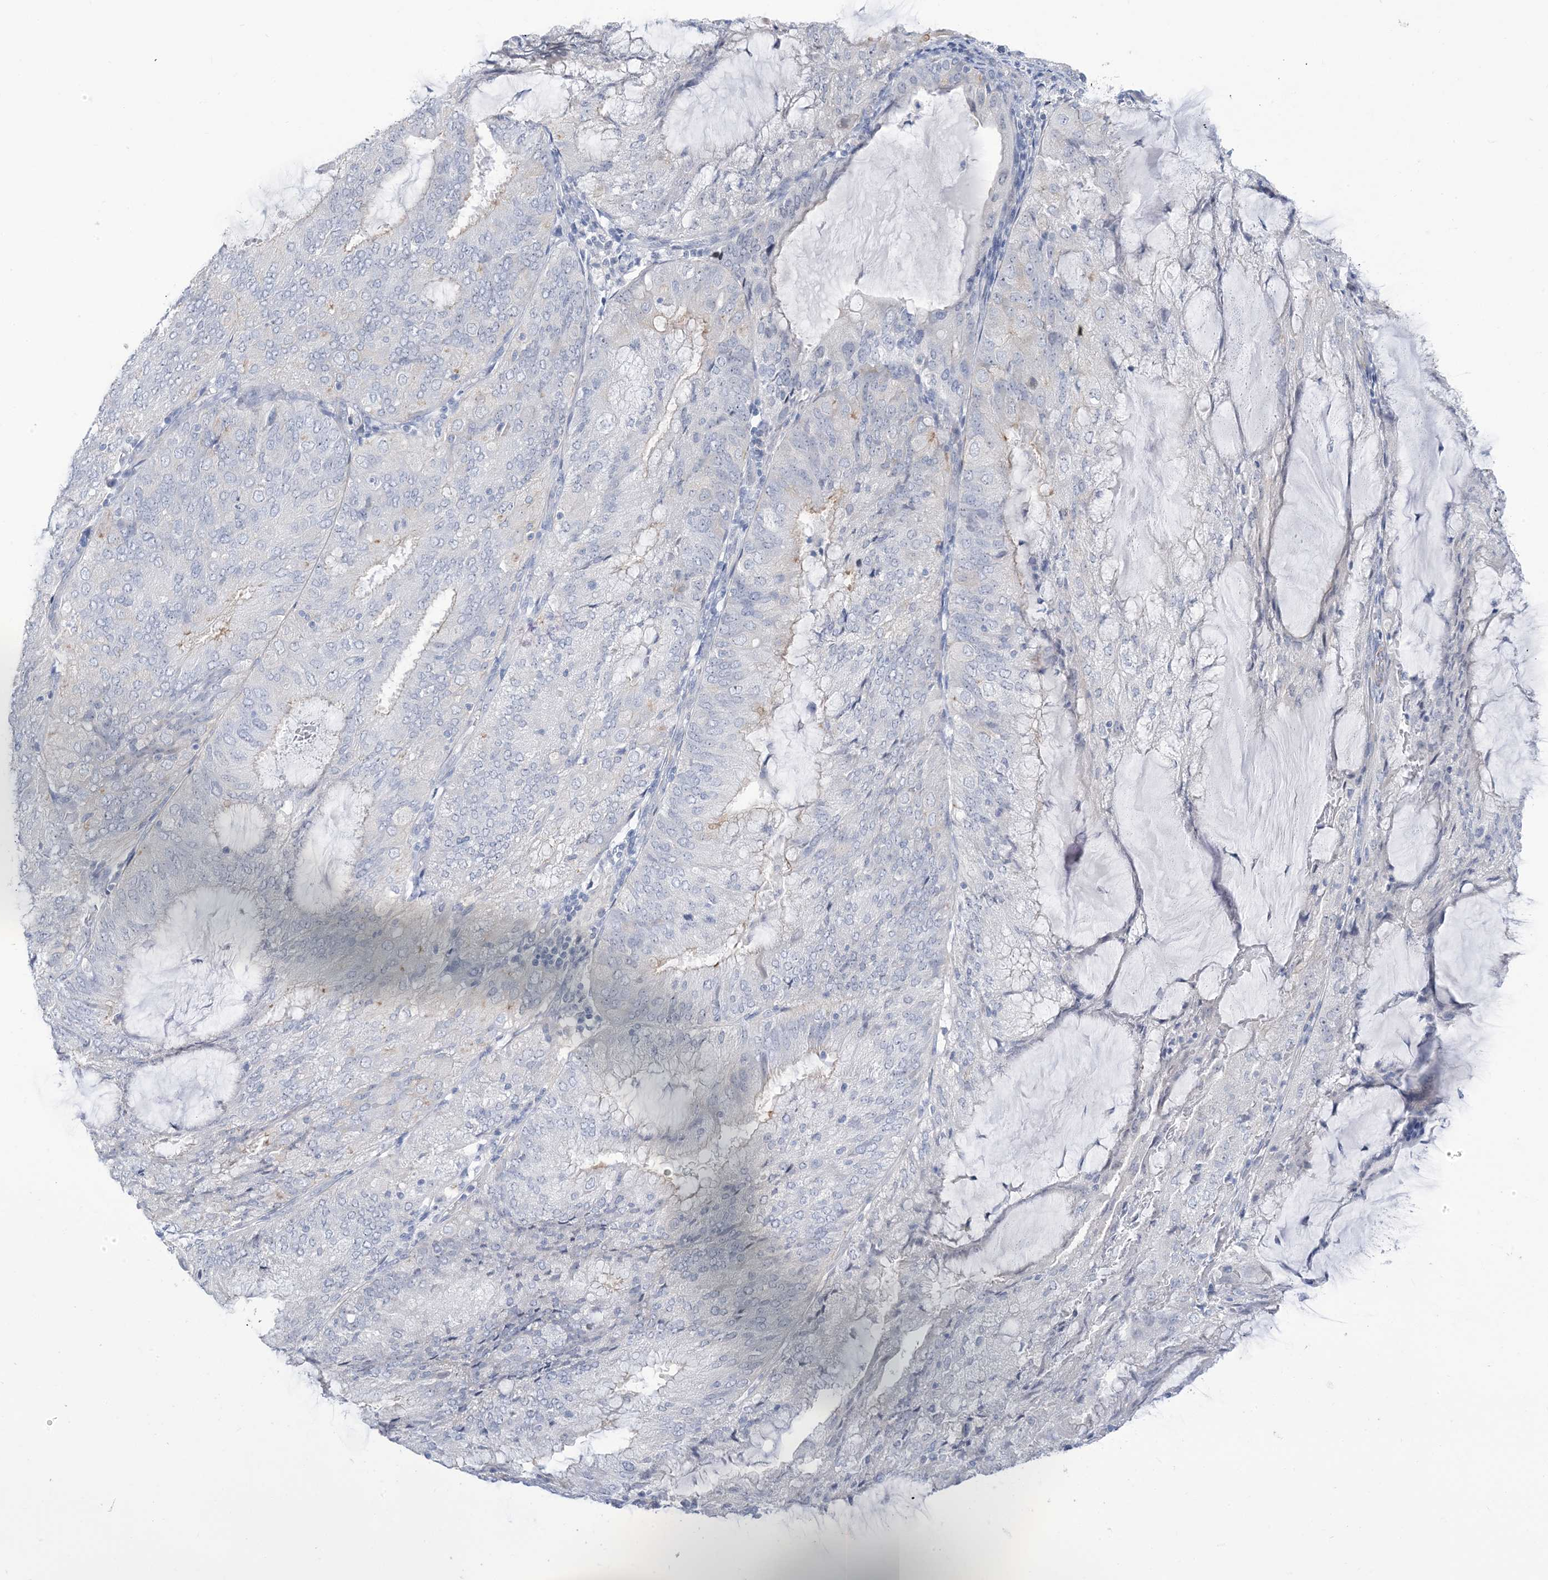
{"staining": {"intensity": "negative", "quantity": "none", "location": "none"}, "tissue": "endometrial cancer", "cell_type": "Tumor cells", "image_type": "cancer", "snomed": [{"axis": "morphology", "description": "Adenocarcinoma, NOS"}, {"axis": "topography", "description": "Endometrium"}], "caption": "IHC histopathology image of endometrial adenocarcinoma stained for a protein (brown), which reveals no expression in tumor cells.", "gene": "IL36B", "patient": {"sex": "female", "age": 81}}